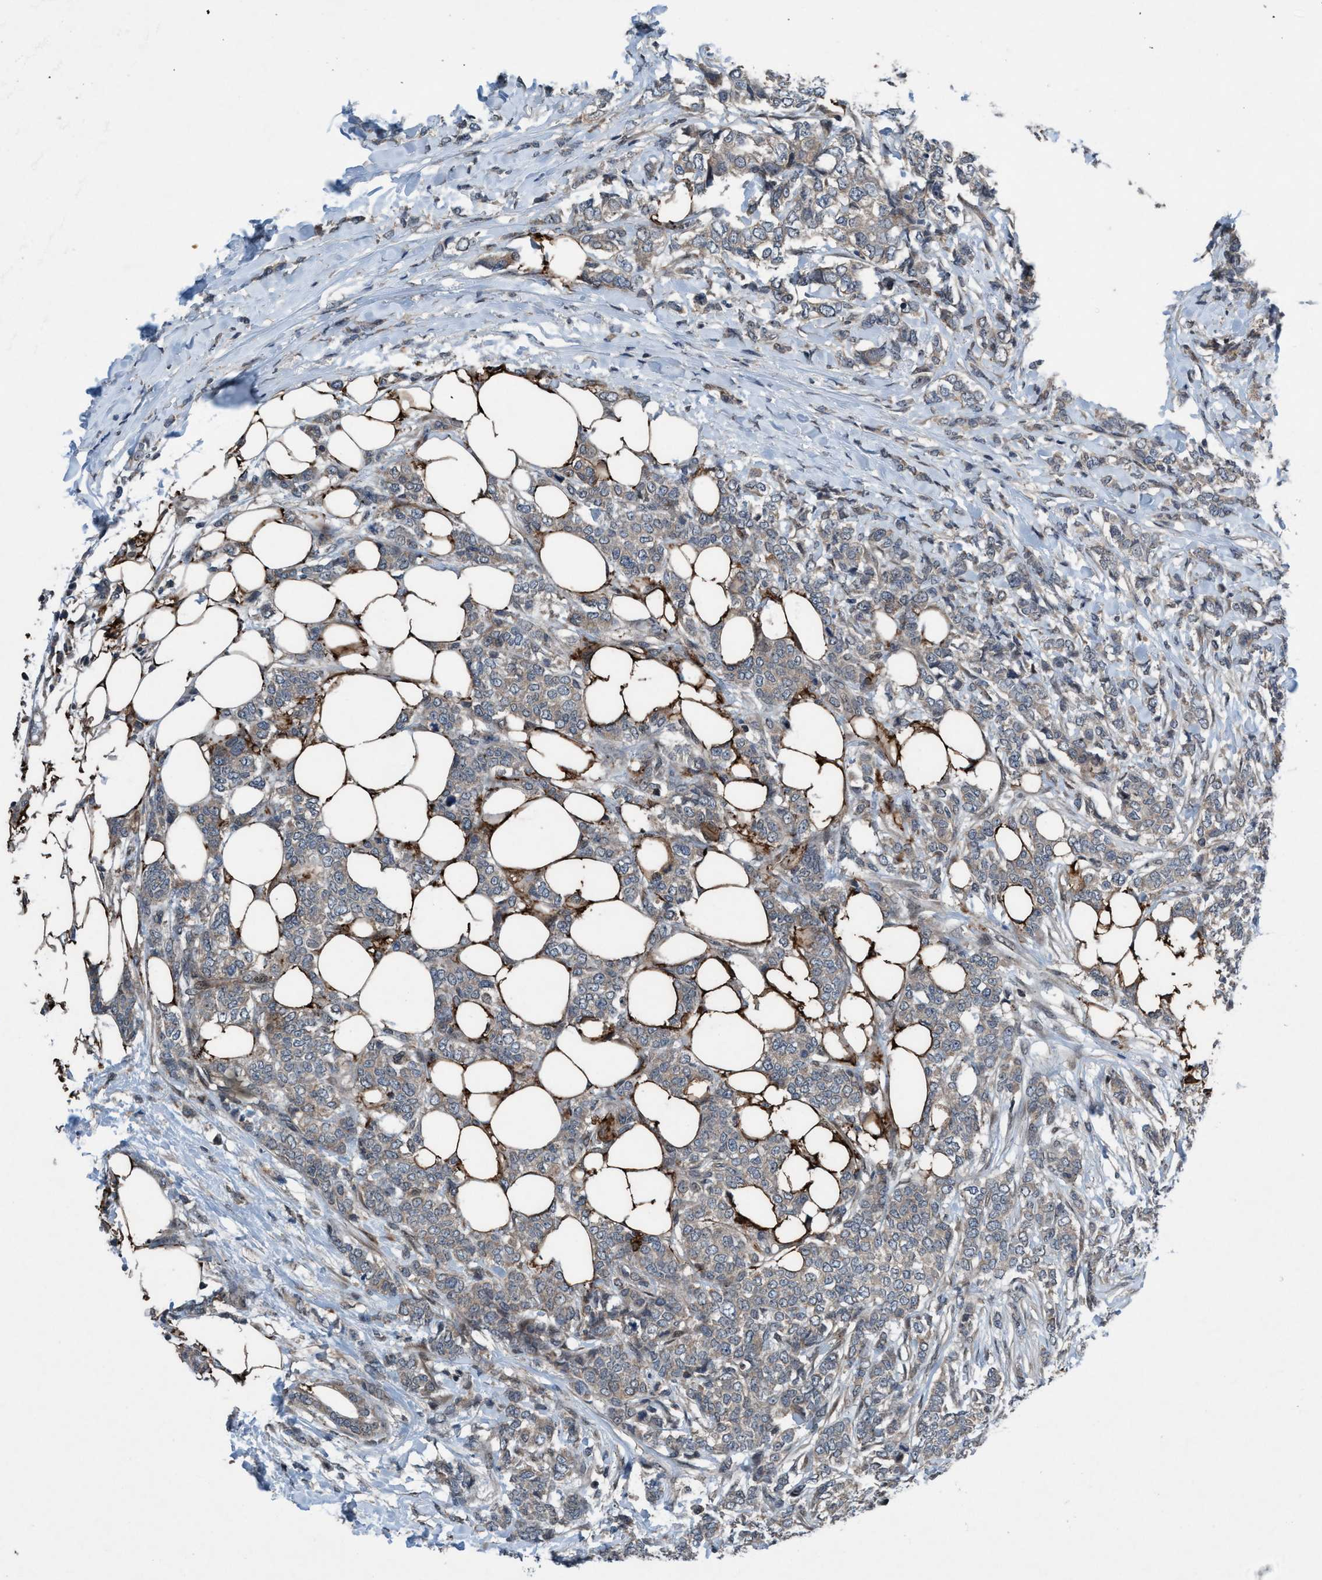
{"staining": {"intensity": "weak", "quantity": ">75%", "location": "cytoplasmic/membranous"}, "tissue": "breast cancer", "cell_type": "Tumor cells", "image_type": "cancer", "snomed": [{"axis": "morphology", "description": "Lobular carcinoma"}, {"axis": "topography", "description": "Skin"}, {"axis": "topography", "description": "Breast"}], "caption": "This is a micrograph of immunohistochemistry staining of lobular carcinoma (breast), which shows weak expression in the cytoplasmic/membranous of tumor cells.", "gene": "NISCH", "patient": {"sex": "female", "age": 46}}